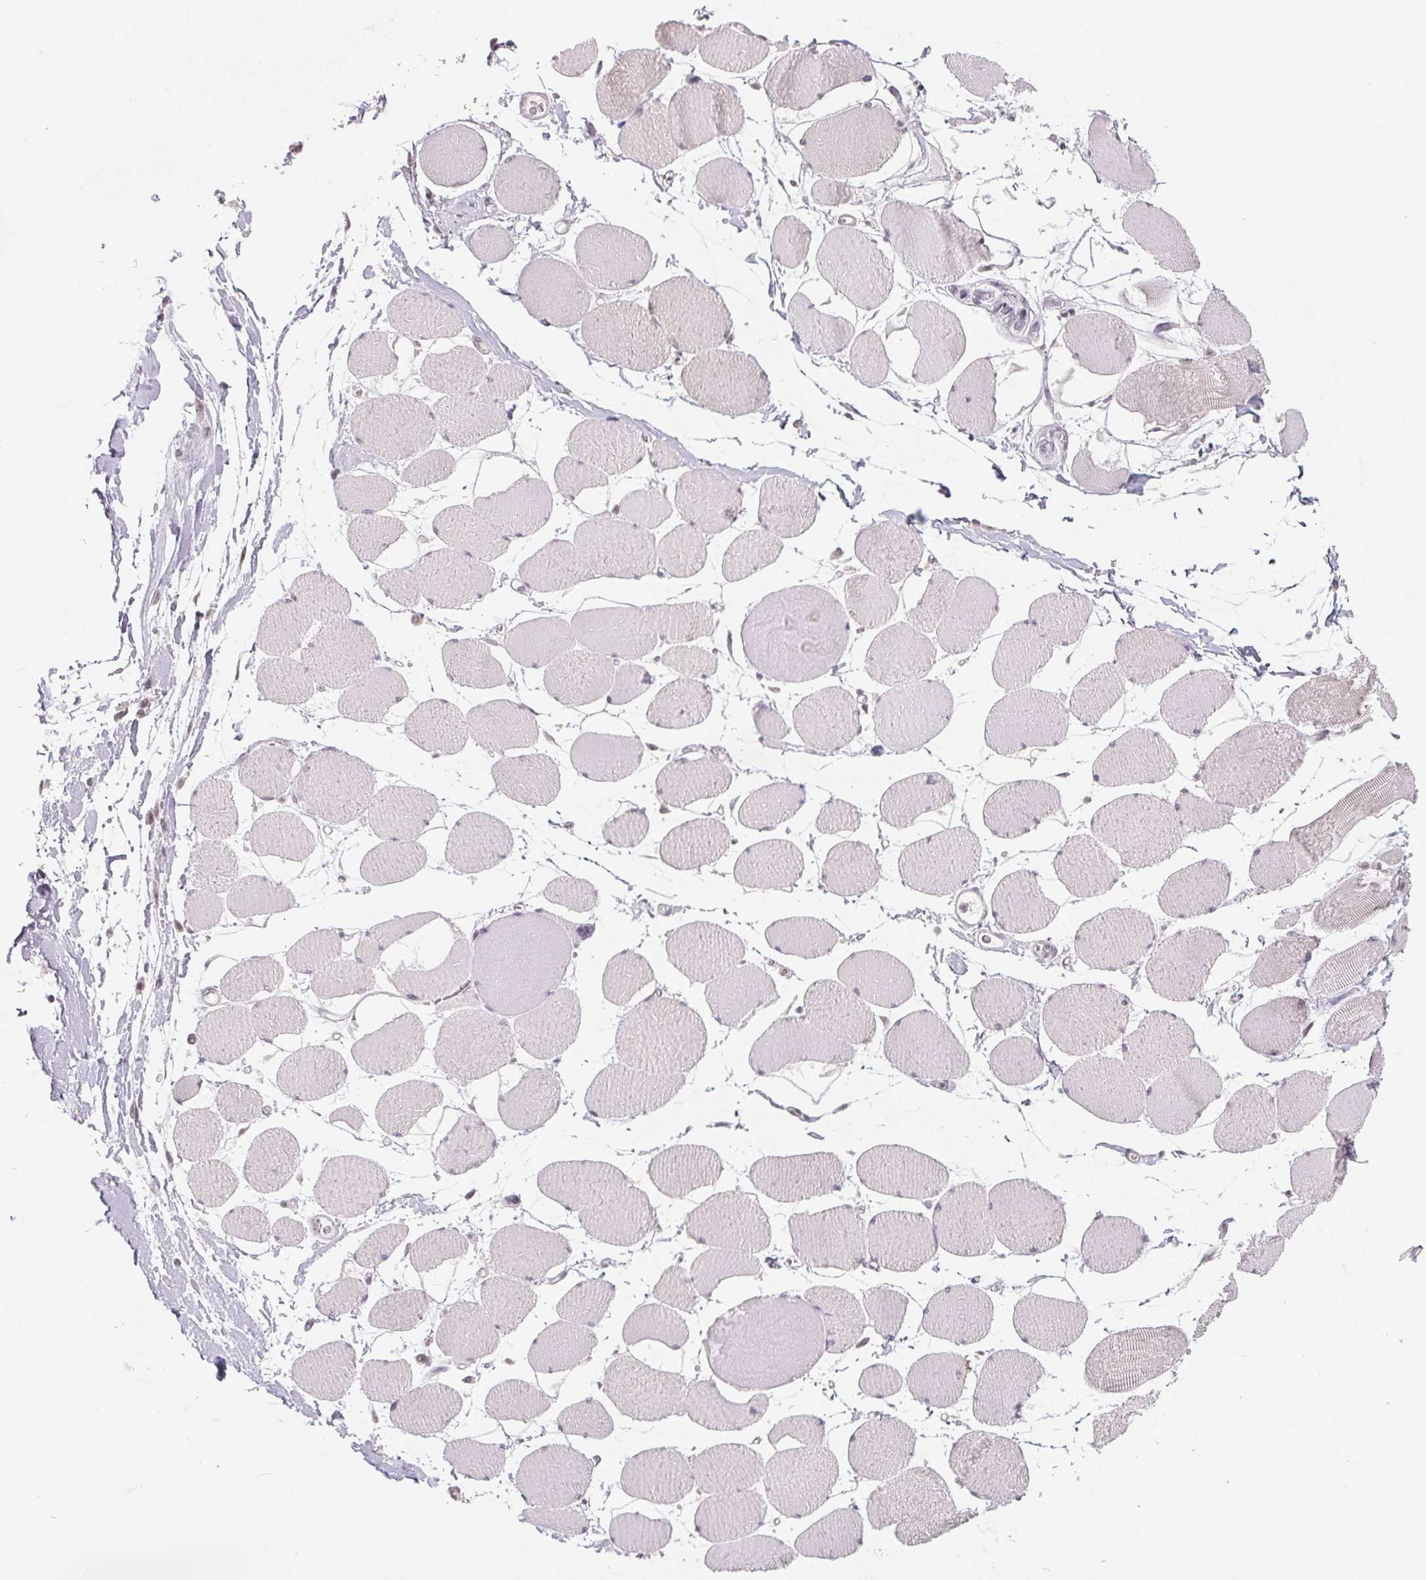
{"staining": {"intensity": "weak", "quantity": "<25%", "location": "cytoplasmic/membranous,nuclear"}, "tissue": "skeletal muscle", "cell_type": "Myocytes", "image_type": "normal", "snomed": [{"axis": "morphology", "description": "Normal tissue, NOS"}, {"axis": "topography", "description": "Skeletal muscle"}], "caption": "Immunohistochemistry (IHC) image of normal skeletal muscle: human skeletal muscle stained with DAB (3,3'-diaminobenzidine) exhibits no significant protein expression in myocytes.", "gene": "NXF3", "patient": {"sex": "female", "age": 75}}